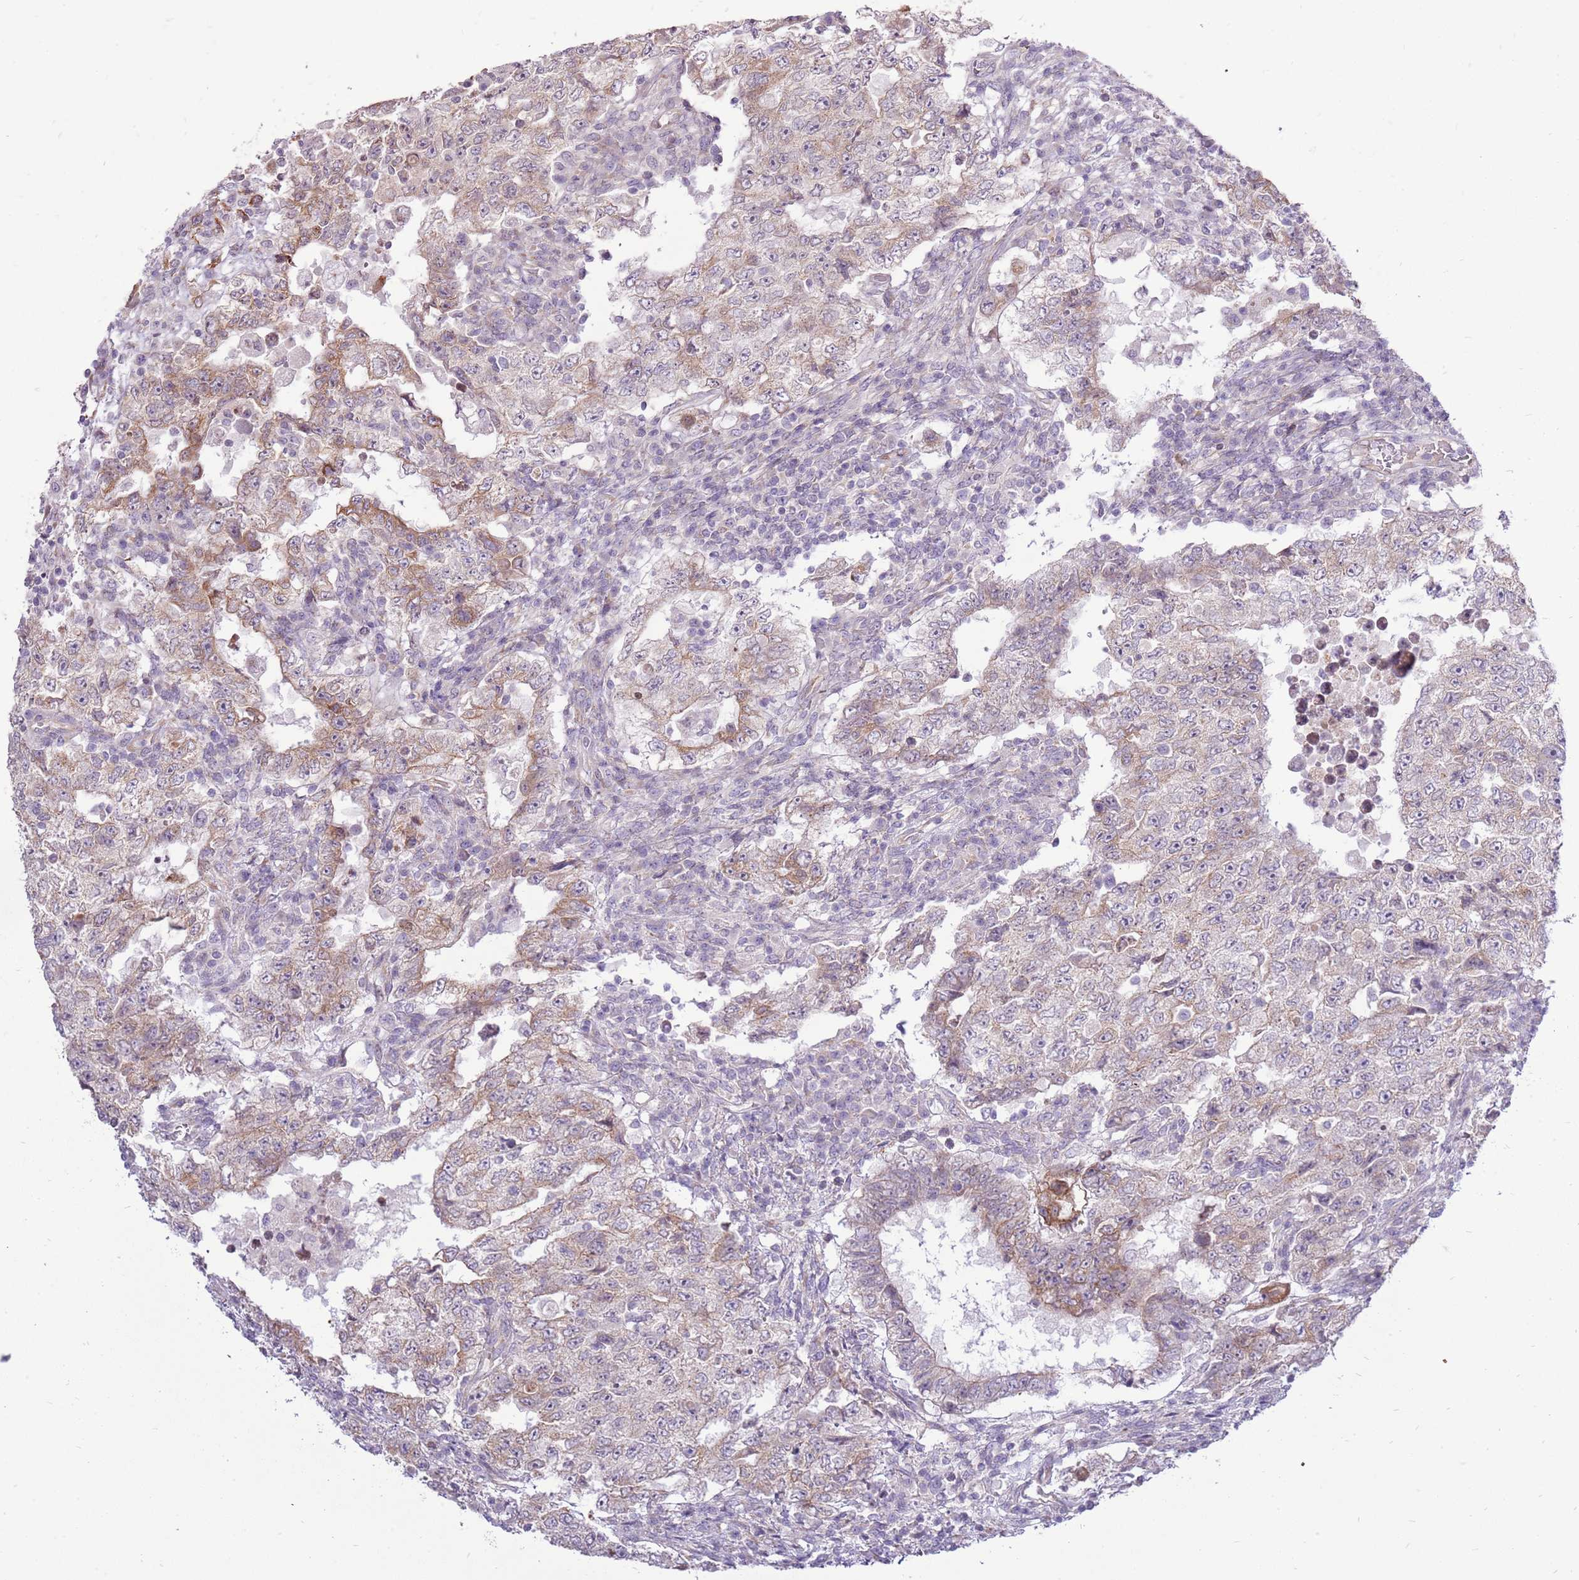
{"staining": {"intensity": "weak", "quantity": ">75%", "location": "cytoplasmic/membranous"}, "tissue": "testis cancer", "cell_type": "Tumor cells", "image_type": "cancer", "snomed": [{"axis": "morphology", "description": "Carcinoma, Embryonal, NOS"}, {"axis": "topography", "description": "Testis"}], "caption": "Immunohistochemistry histopathology image of neoplastic tissue: human testis cancer (embryonal carcinoma) stained using immunohistochemistry demonstrates low levels of weak protein expression localized specifically in the cytoplasmic/membranous of tumor cells, appearing as a cytoplasmic/membranous brown color.", "gene": "UGGT2", "patient": {"sex": "male", "age": 26}}